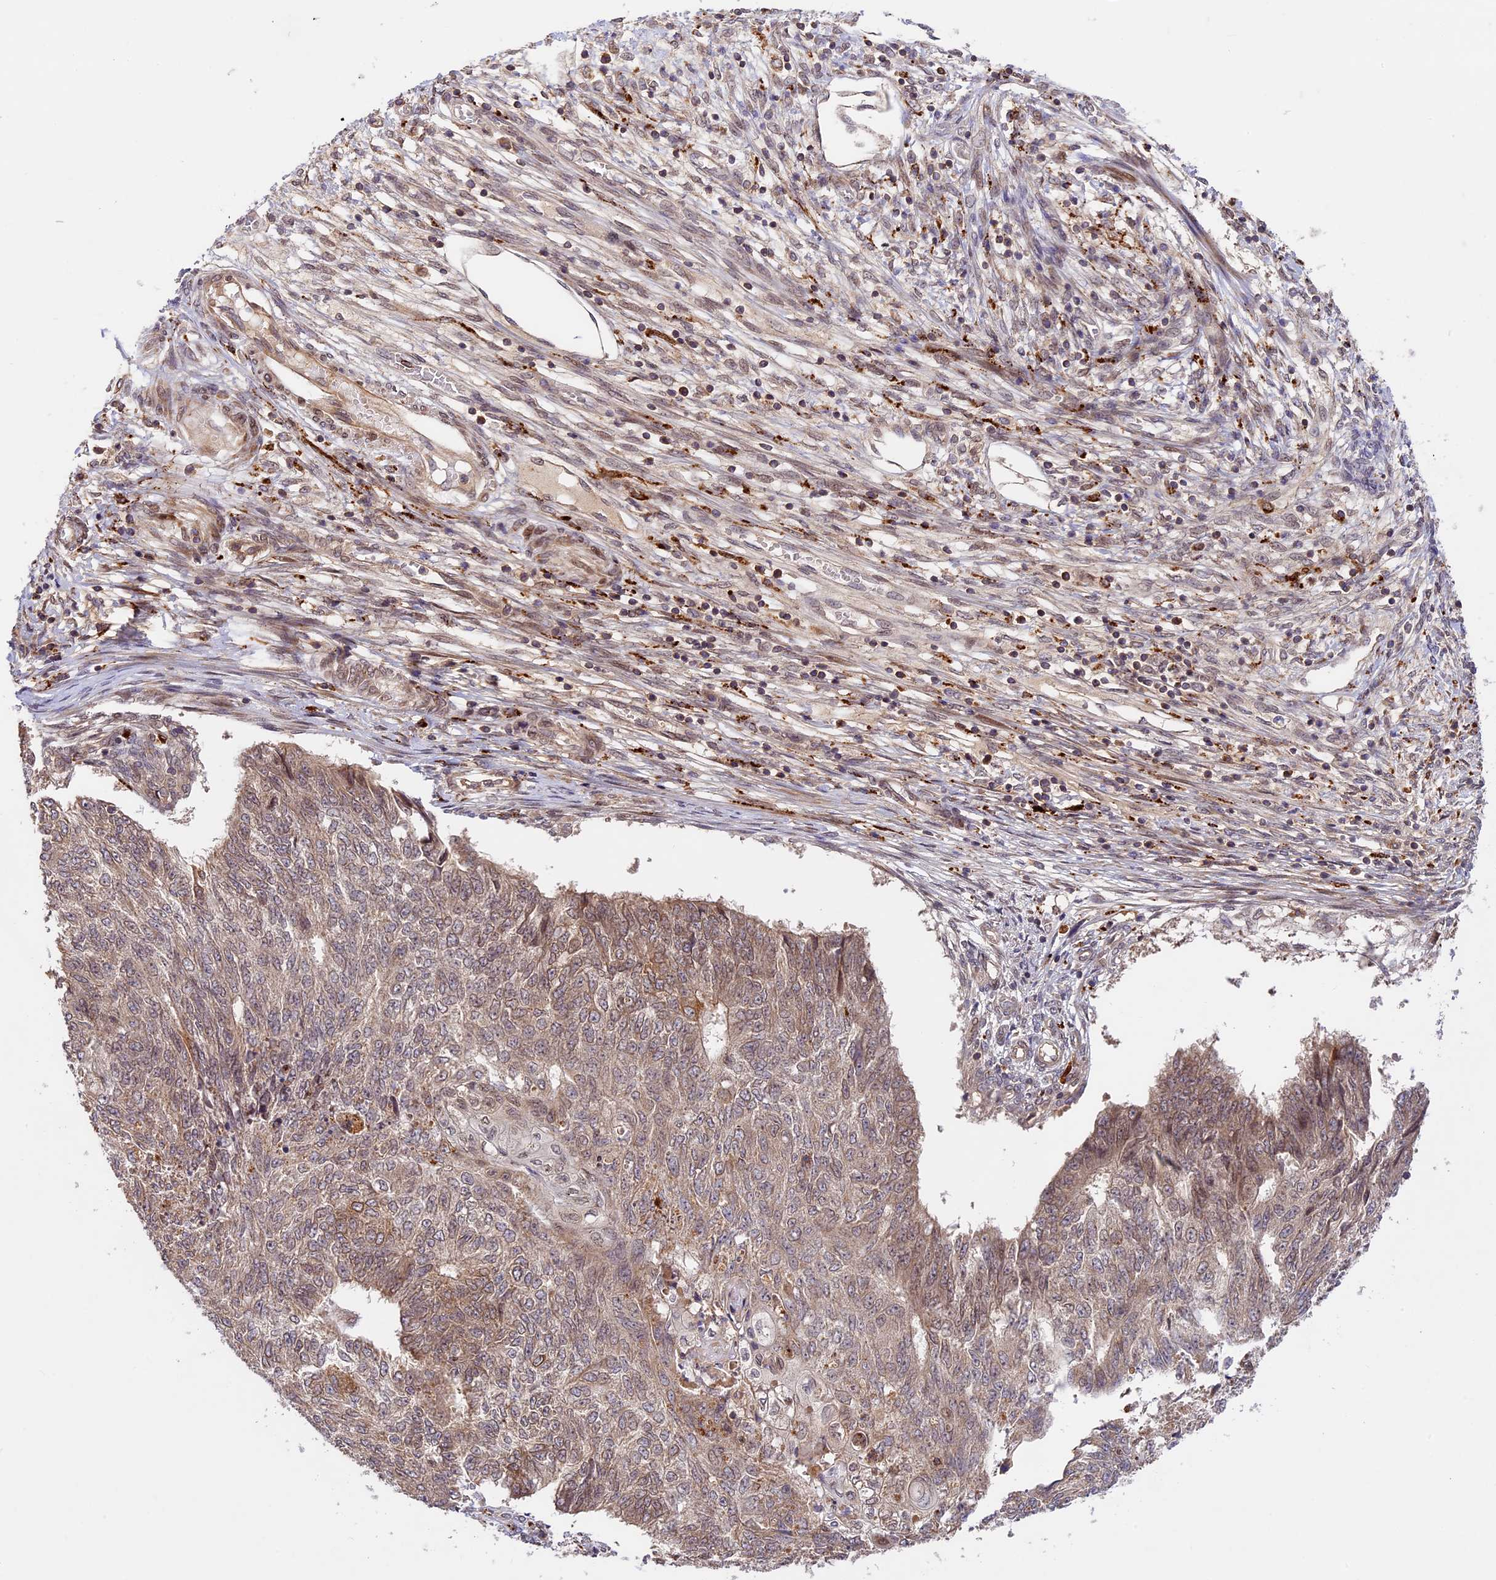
{"staining": {"intensity": "weak", "quantity": "25%-75%", "location": "cytoplasmic/membranous,nuclear"}, "tissue": "endometrial cancer", "cell_type": "Tumor cells", "image_type": "cancer", "snomed": [{"axis": "morphology", "description": "Adenocarcinoma, NOS"}, {"axis": "topography", "description": "Endometrium"}], "caption": "An immunohistochemistry micrograph of tumor tissue is shown. Protein staining in brown highlights weak cytoplasmic/membranous and nuclear positivity in endometrial cancer (adenocarcinoma) within tumor cells. The protein of interest is stained brown, and the nuclei are stained in blue (DAB IHC with brightfield microscopy, high magnification).", "gene": "DGKH", "patient": {"sex": "female", "age": 32}}